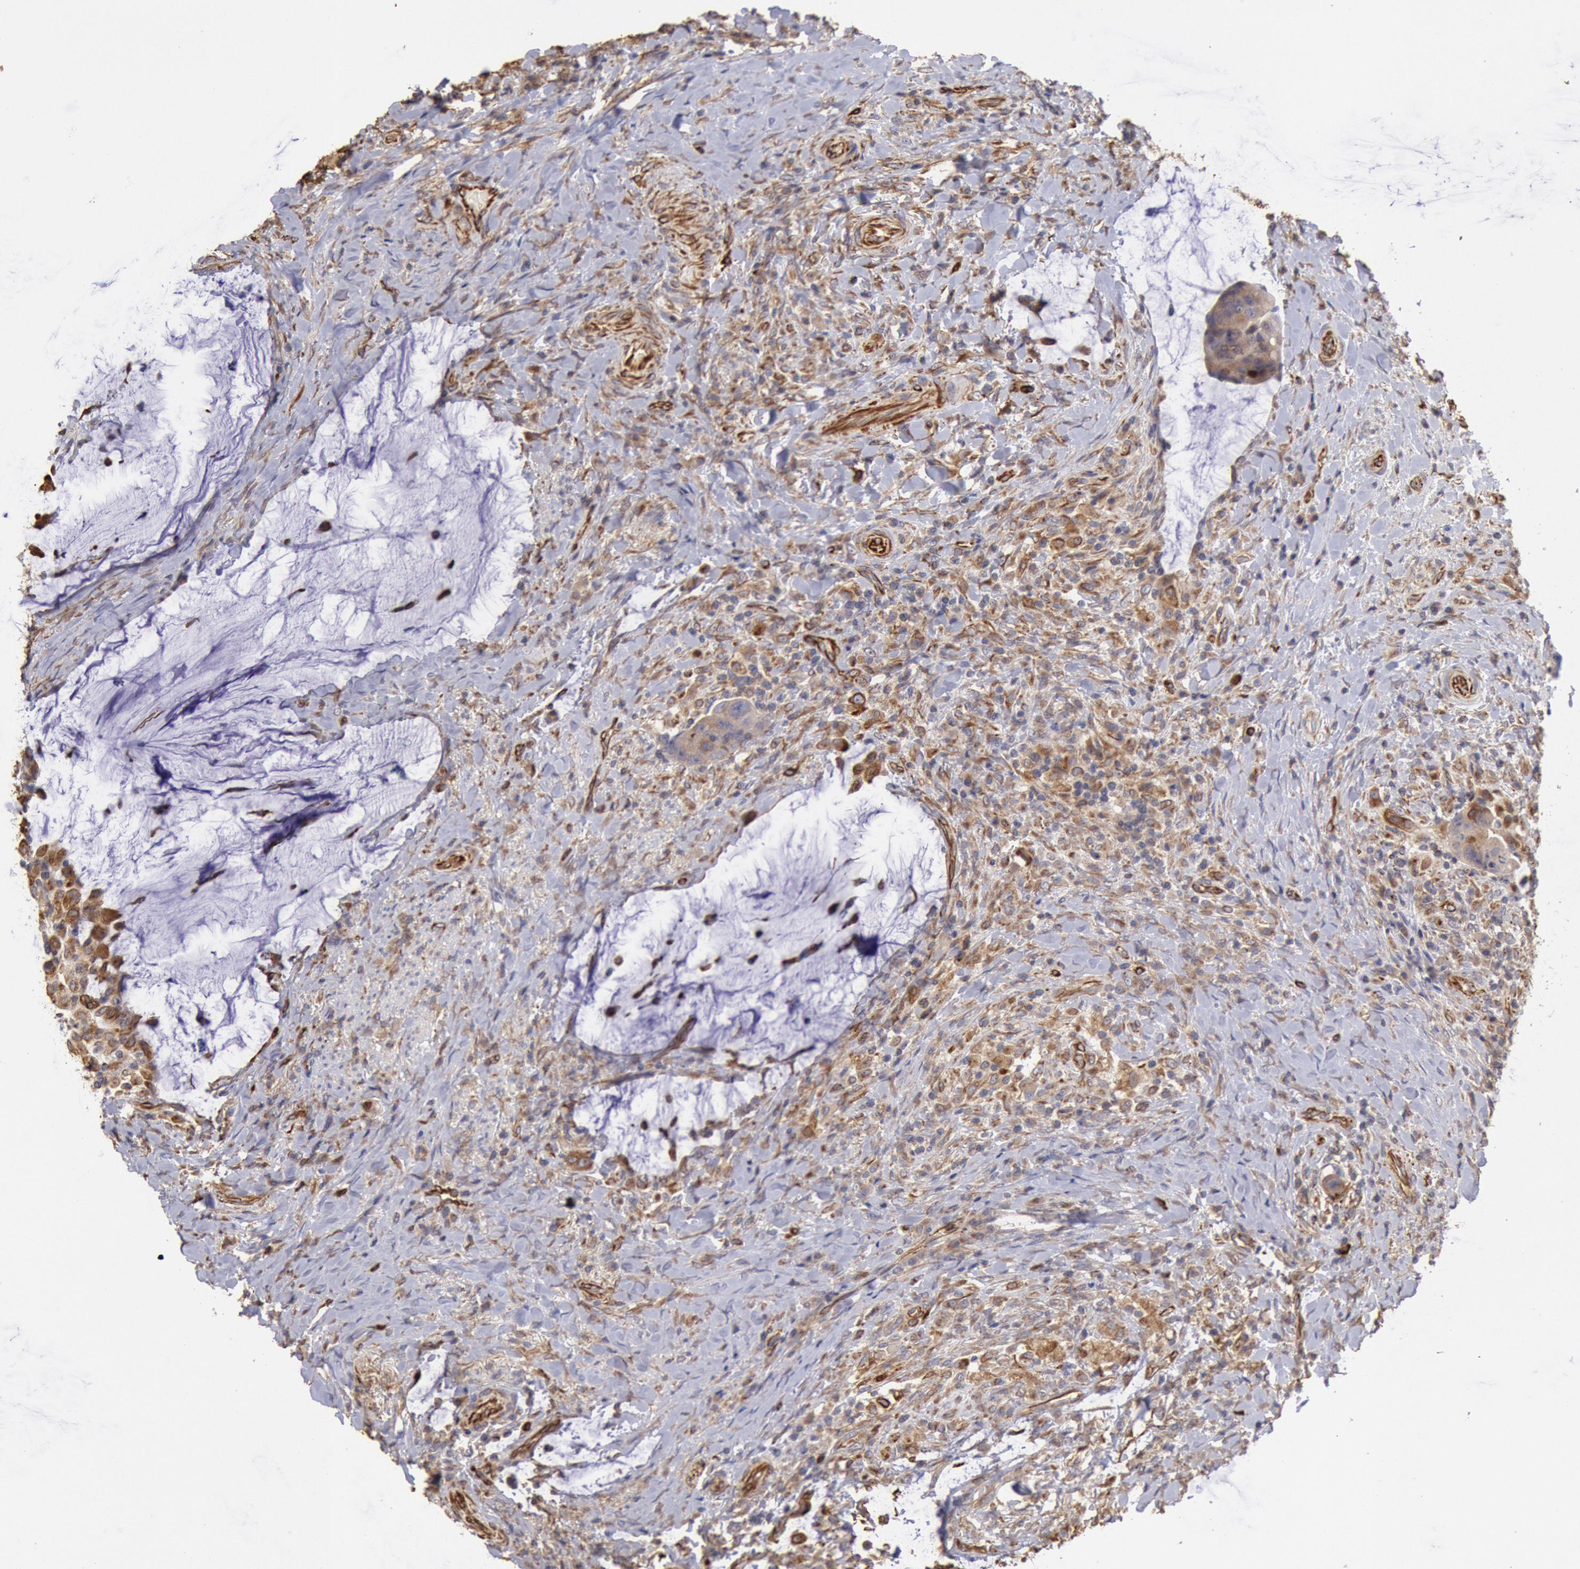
{"staining": {"intensity": "strong", "quantity": "<25%", "location": "cytoplasmic/membranous"}, "tissue": "colorectal cancer", "cell_type": "Tumor cells", "image_type": "cancer", "snomed": [{"axis": "morphology", "description": "Adenocarcinoma, NOS"}, {"axis": "topography", "description": "Rectum"}], "caption": "Immunohistochemistry (IHC) micrograph of human adenocarcinoma (colorectal) stained for a protein (brown), which displays medium levels of strong cytoplasmic/membranous staining in approximately <25% of tumor cells.", "gene": "RNF139", "patient": {"sex": "female", "age": 71}}